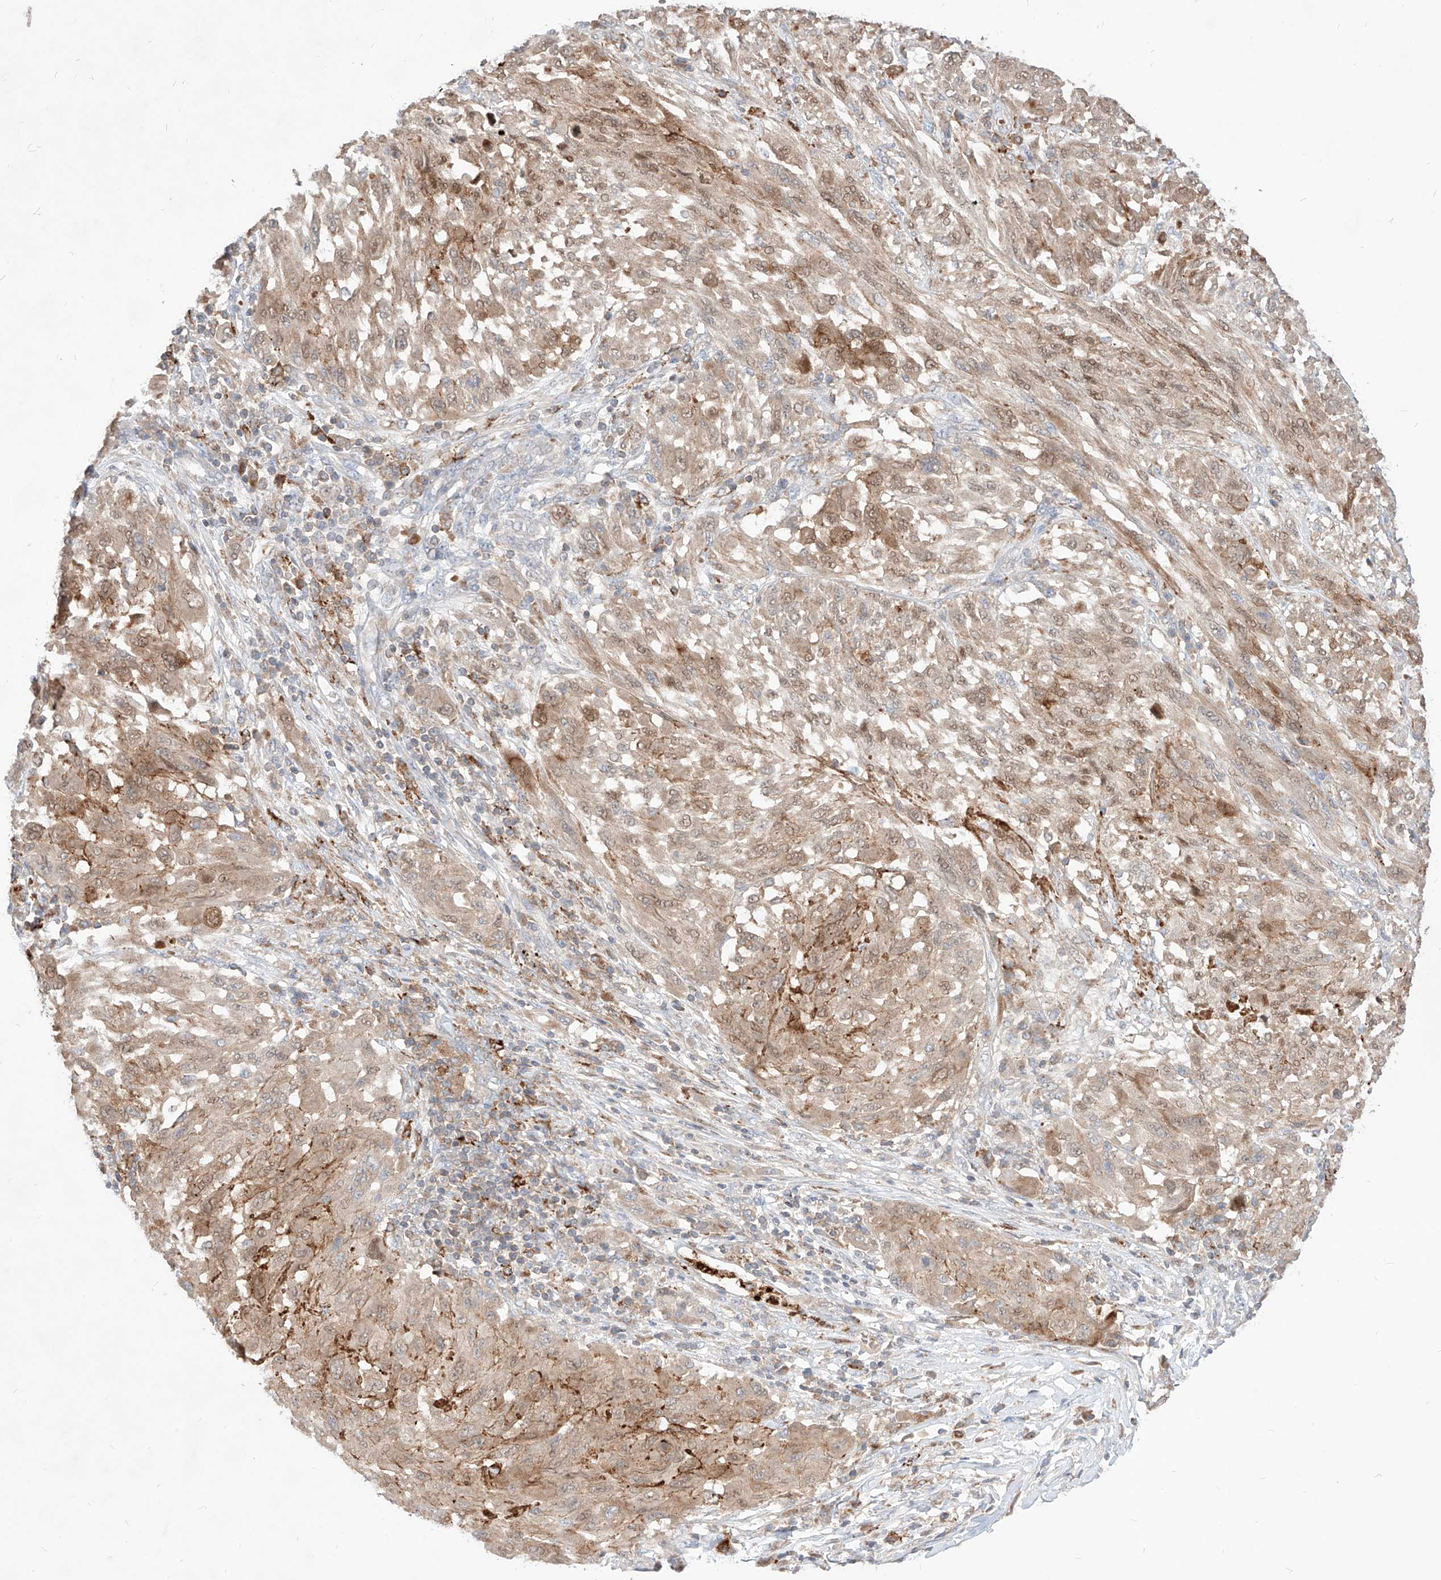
{"staining": {"intensity": "moderate", "quantity": ">75%", "location": "cytoplasmic/membranous,nuclear"}, "tissue": "melanoma", "cell_type": "Tumor cells", "image_type": "cancer", "snomed": [{"axis": "morphology", "description": "Malignant melanoma, NOS"}, {"axis": "topography", "description": "Skin"}], "caption": "Immunohistochemistry photomicrograph of neoplastic tissue: malignant melanoma stained using IHC shows medium levels of moderate protein expression localized specifically in the cytoplasmic/membranous and nuclear of tumor cells, appearing as a cytoplasmic/membranous and nuclear brown color.", "gene": "TSNAX", "patient": {"sex": "female", "age": 91}}